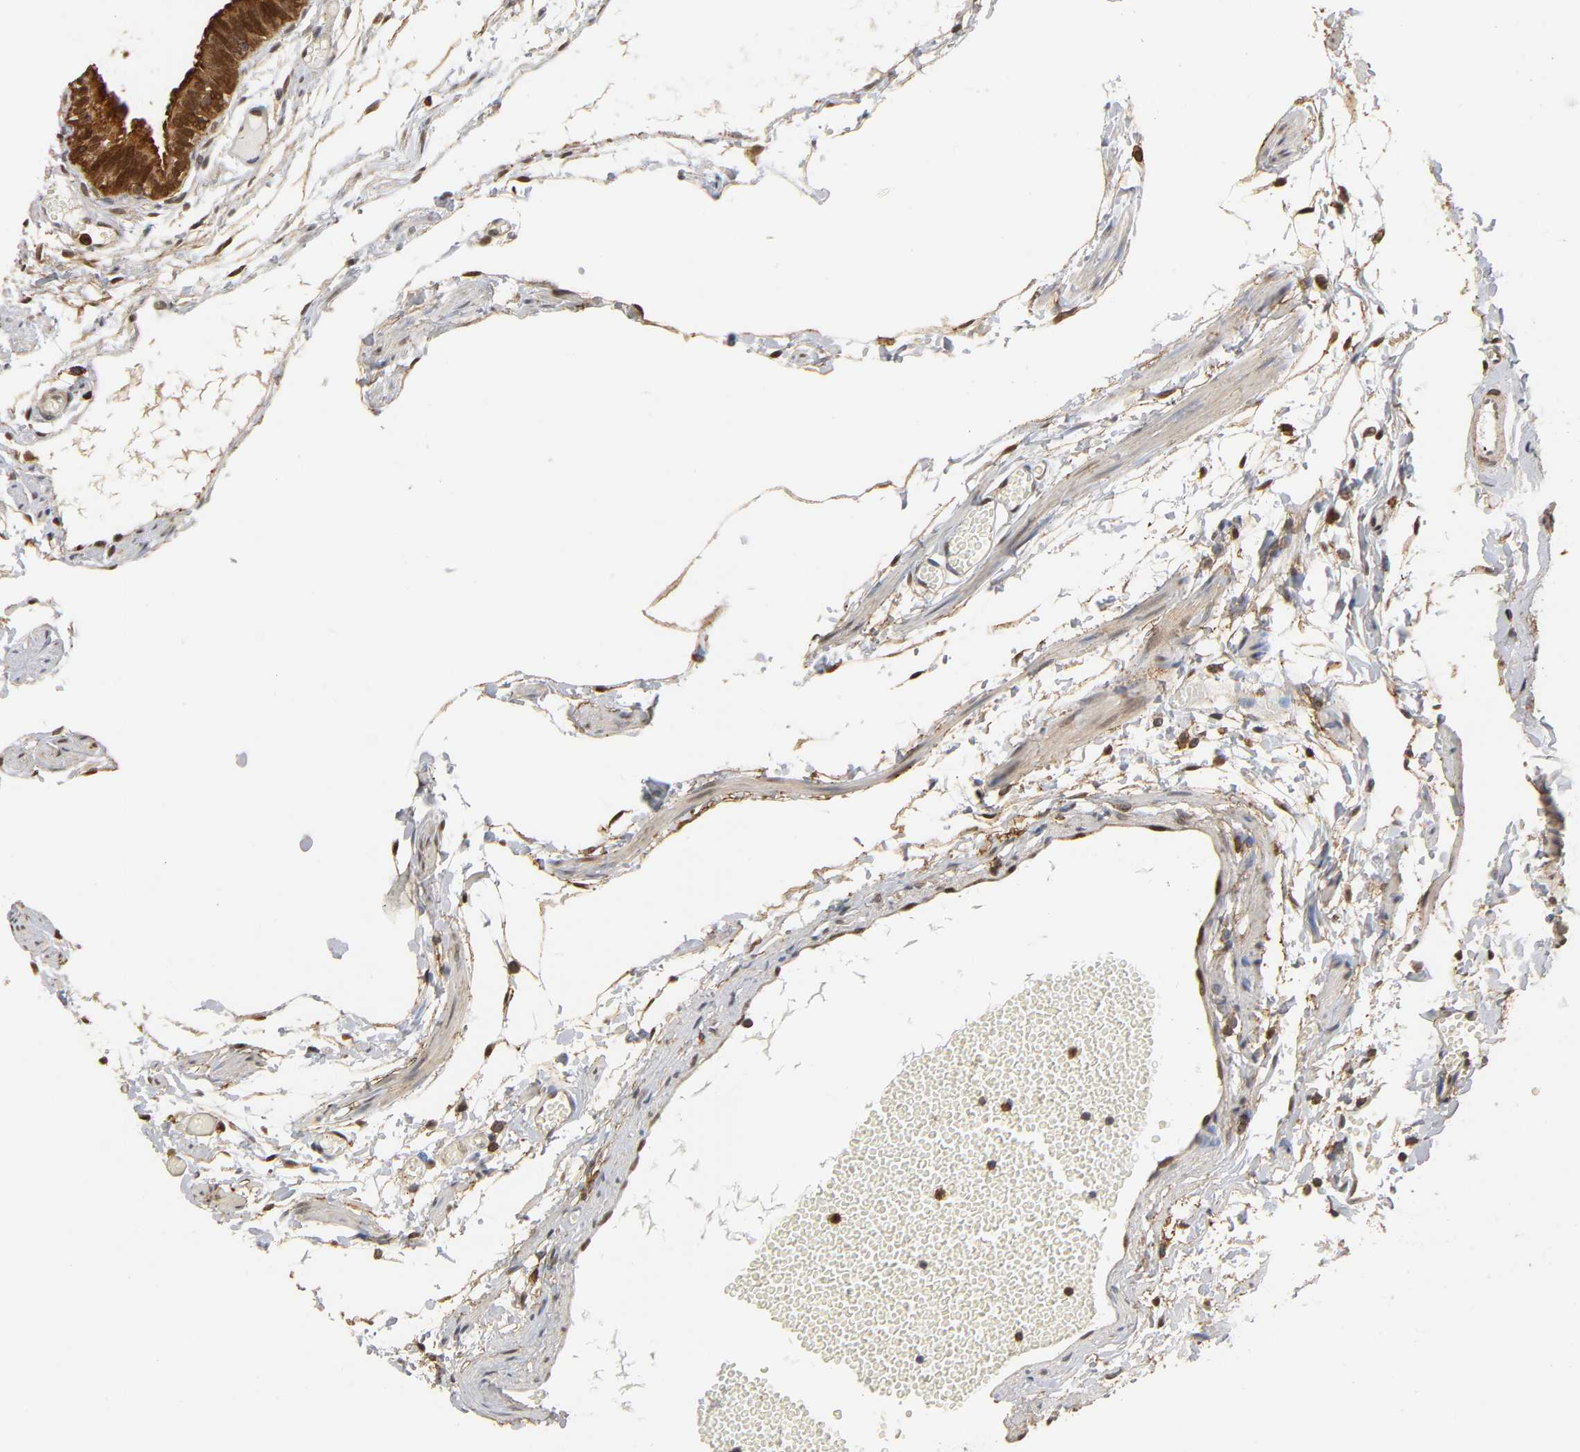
{"staining": {"intensity": "moderate", "quantity": ">75%", "location": "cytoplasmic/membranous,nuclear"}, "tissue": "fallopian tube", "cell_type": "Glandular cells", "image_type": "normal", "snomed": [{"axis": "morphology", "description": "Normal tissue, NOS"}, {"axis": "topography", "description": "Fallopian tube"}], "caption": "Glandular cells exhibit medium levels of moderate cytoplasmic/membranous,nuclear expression in approximately >75% of cells in normal human fallopian tube. (Stains: DAB (3,3'-diaminobenzidine) in brown, nuclei in blue, Microscopy: brightfield microscopy at high magnification).", "gene": "ANXA11", "patient": {"sex": "female", "age": 29}}